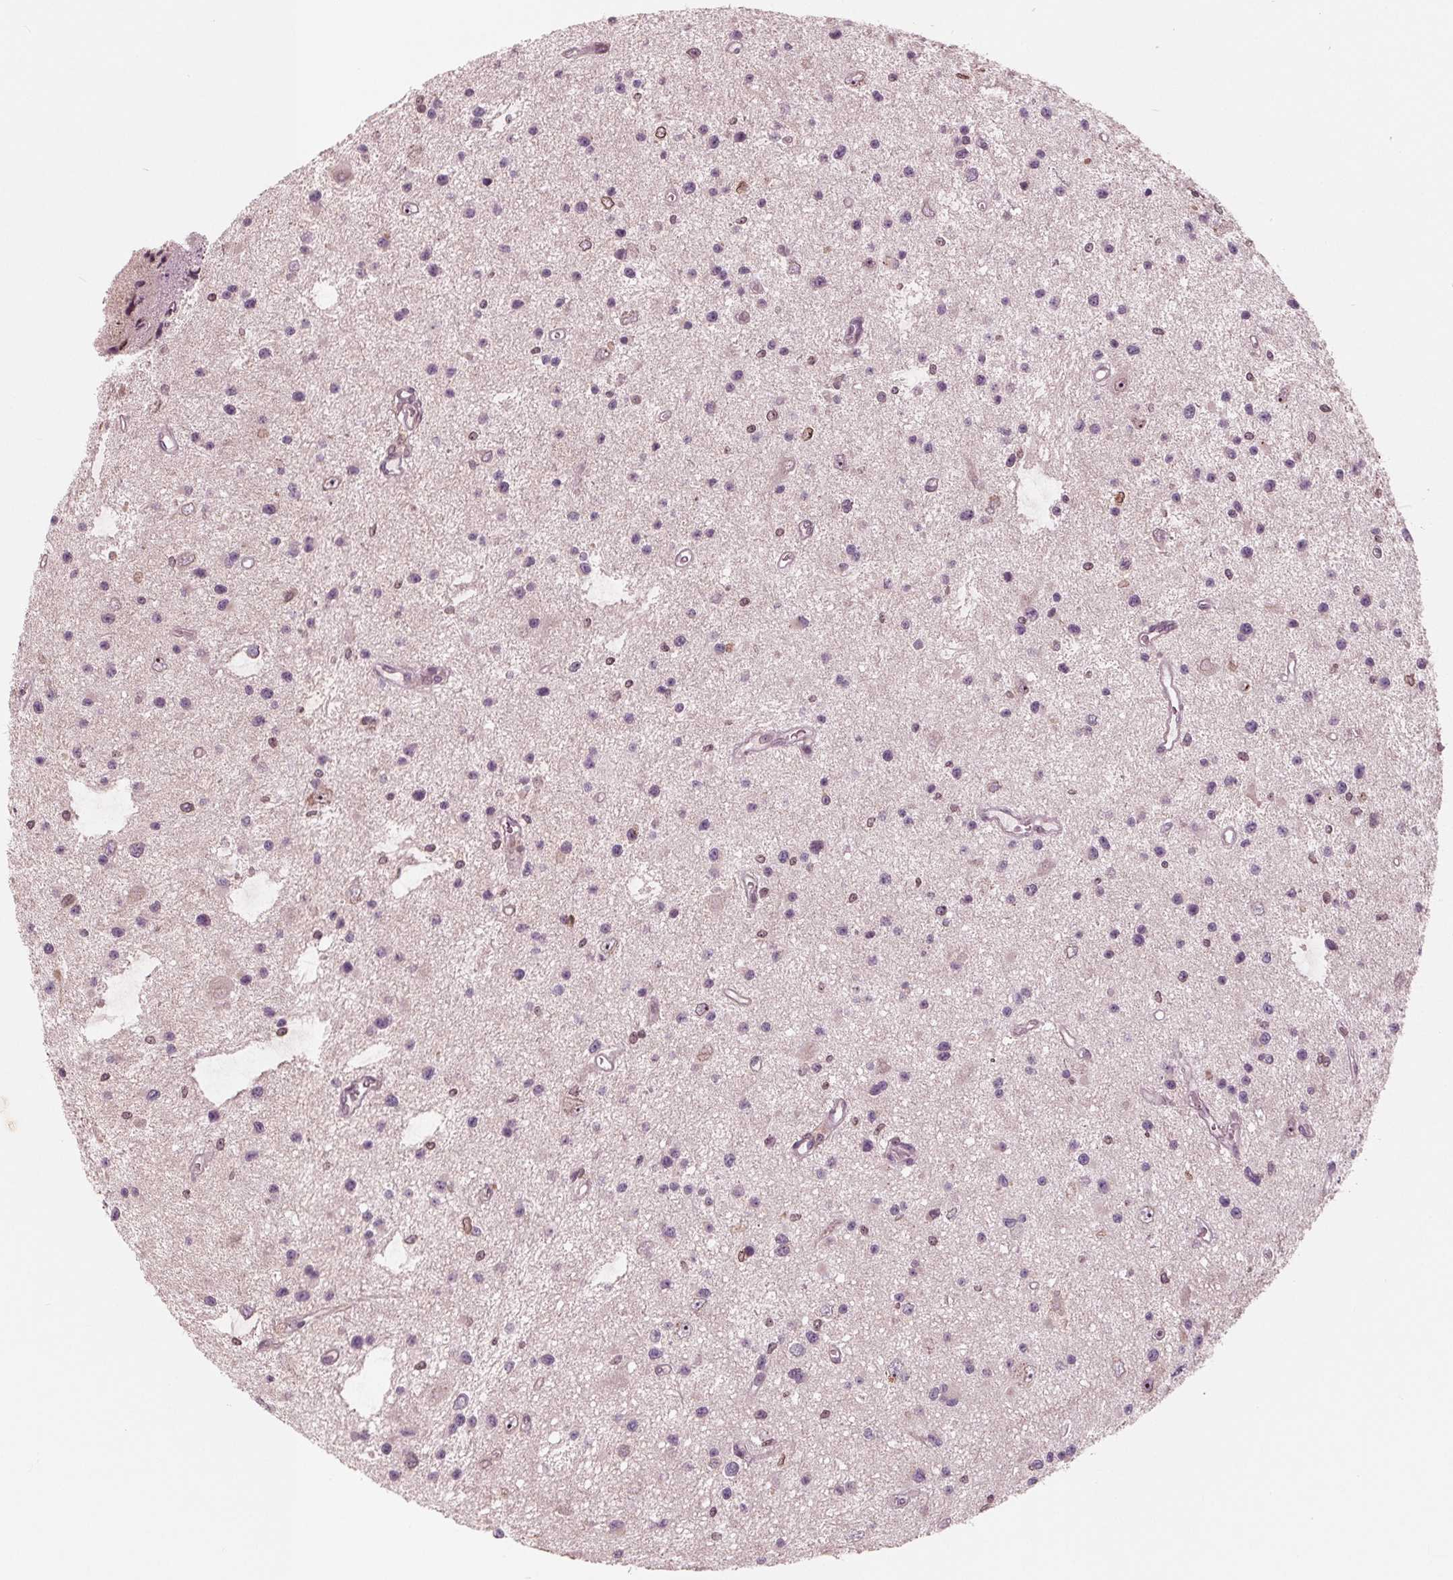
{"staining": {"intensity": "weak", "quantity": "<25%", "location": "cytoplasmic/membranous,nuclear"}, "tissue": "glioma", "cell_type": "Tumor cells", "image_type": "cancer", "snomed": [{"axis": "morphology", "description": "Glioma, malignant, Low grade"}, {"axis": "topography", "description": "Brain"}], "caption": "Protein analysis of malignant glioma (low-grade) reveals no significant expression in tumor cells.", "gene": "NUP210", "patient": {"sex": "male", "age": 43}}